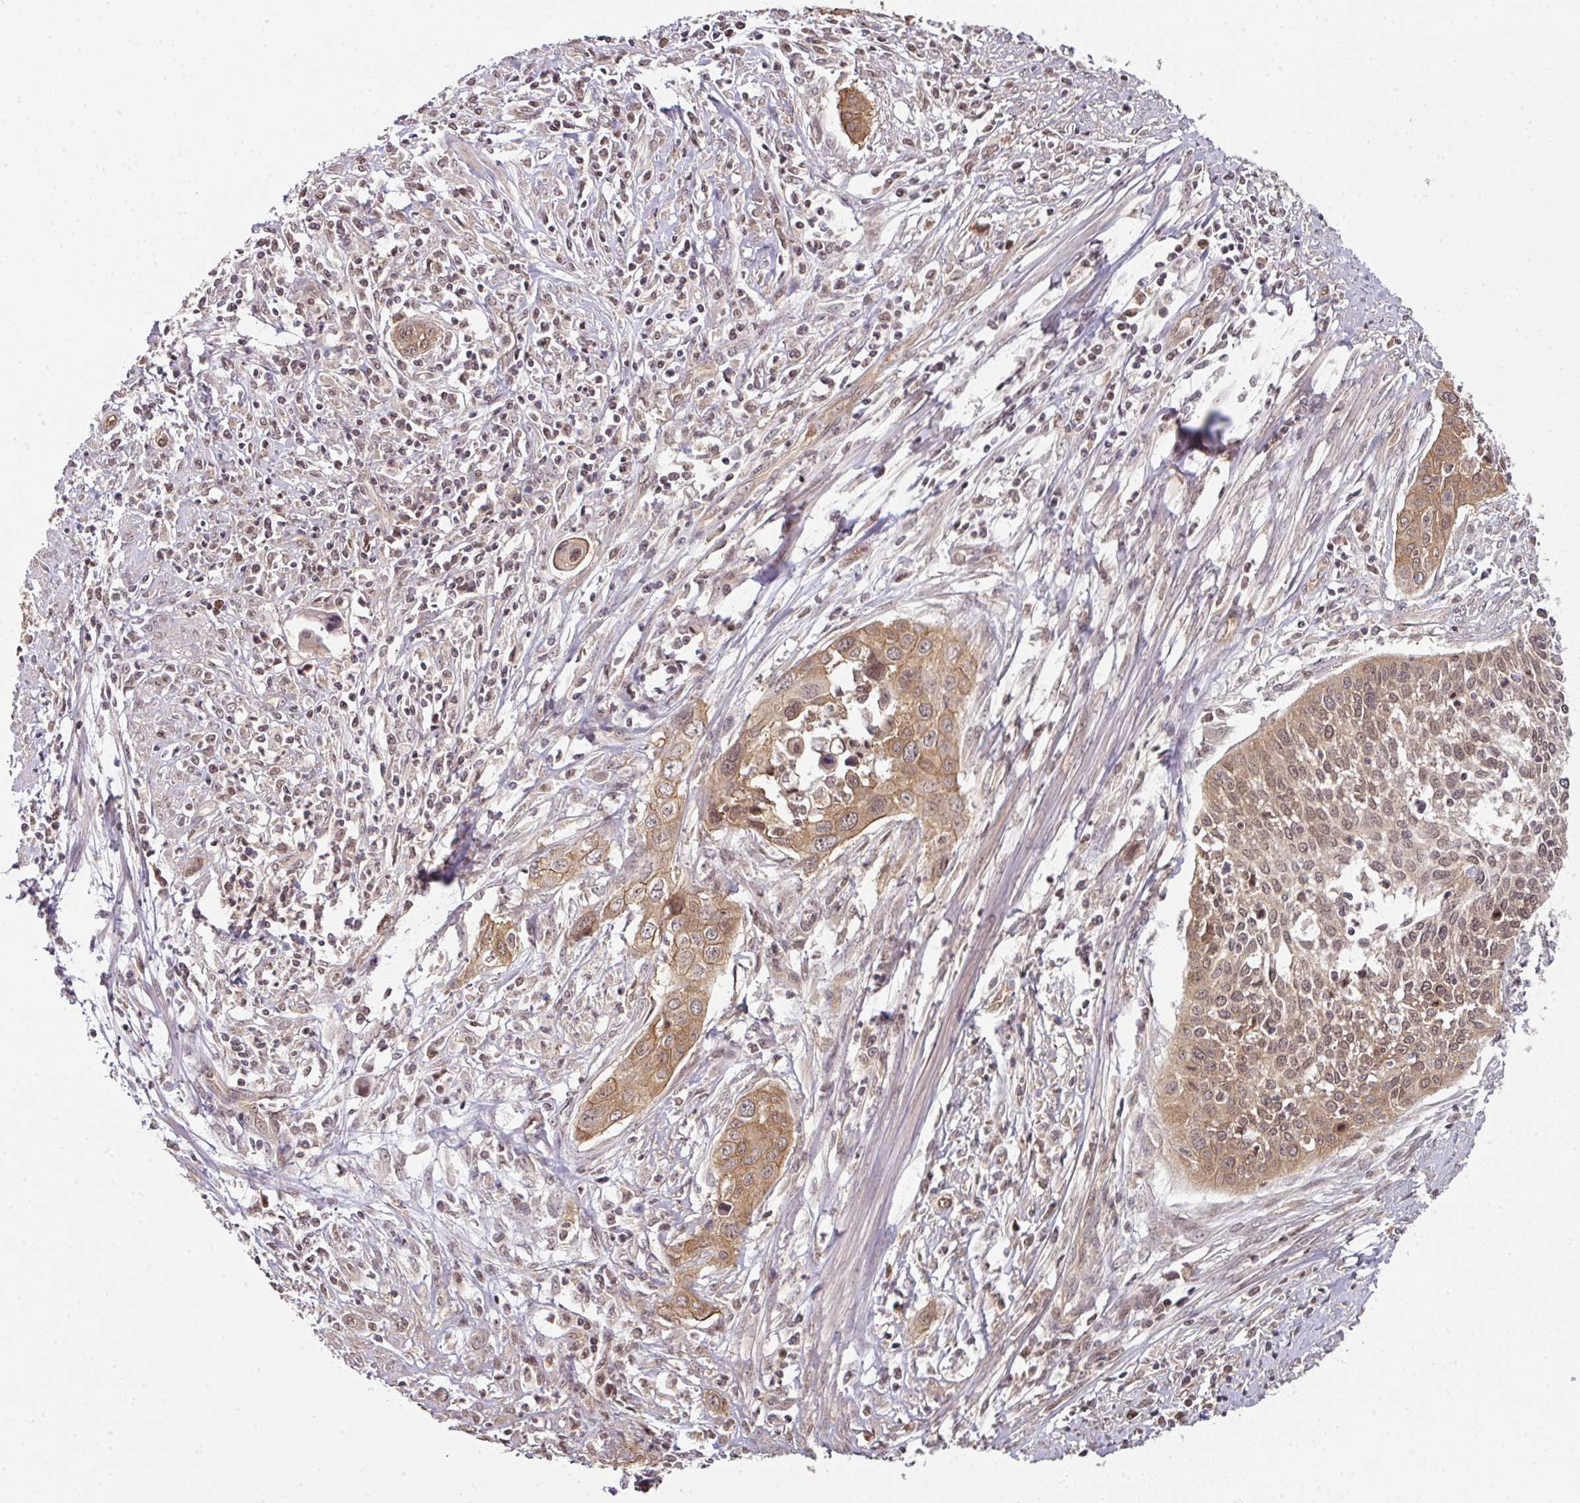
{"staining": {"intensity": "moderate", "quantity": ">75%", "location": "cytoplasmic/membranous,nuclear"}, "tissue": "cervical cancer", "cell_type": "Tumor cells", "image_type": "cancer", "snomed": [{"axis": "morphology", "description": "Squamous cell carcinoma, NOS"}, {"axis": "topography", "description": "Cervix"}], "caption": "This photomicrograph shows immunohistochemistry staining of human cervical squamous cell carcinoma, with medium moderate cytoplasmic/membranous and nuclear expression in about >75% of tumor cells.", "gene": "ANKRD18A", "patient": {"sex": "female", "age": 34}}